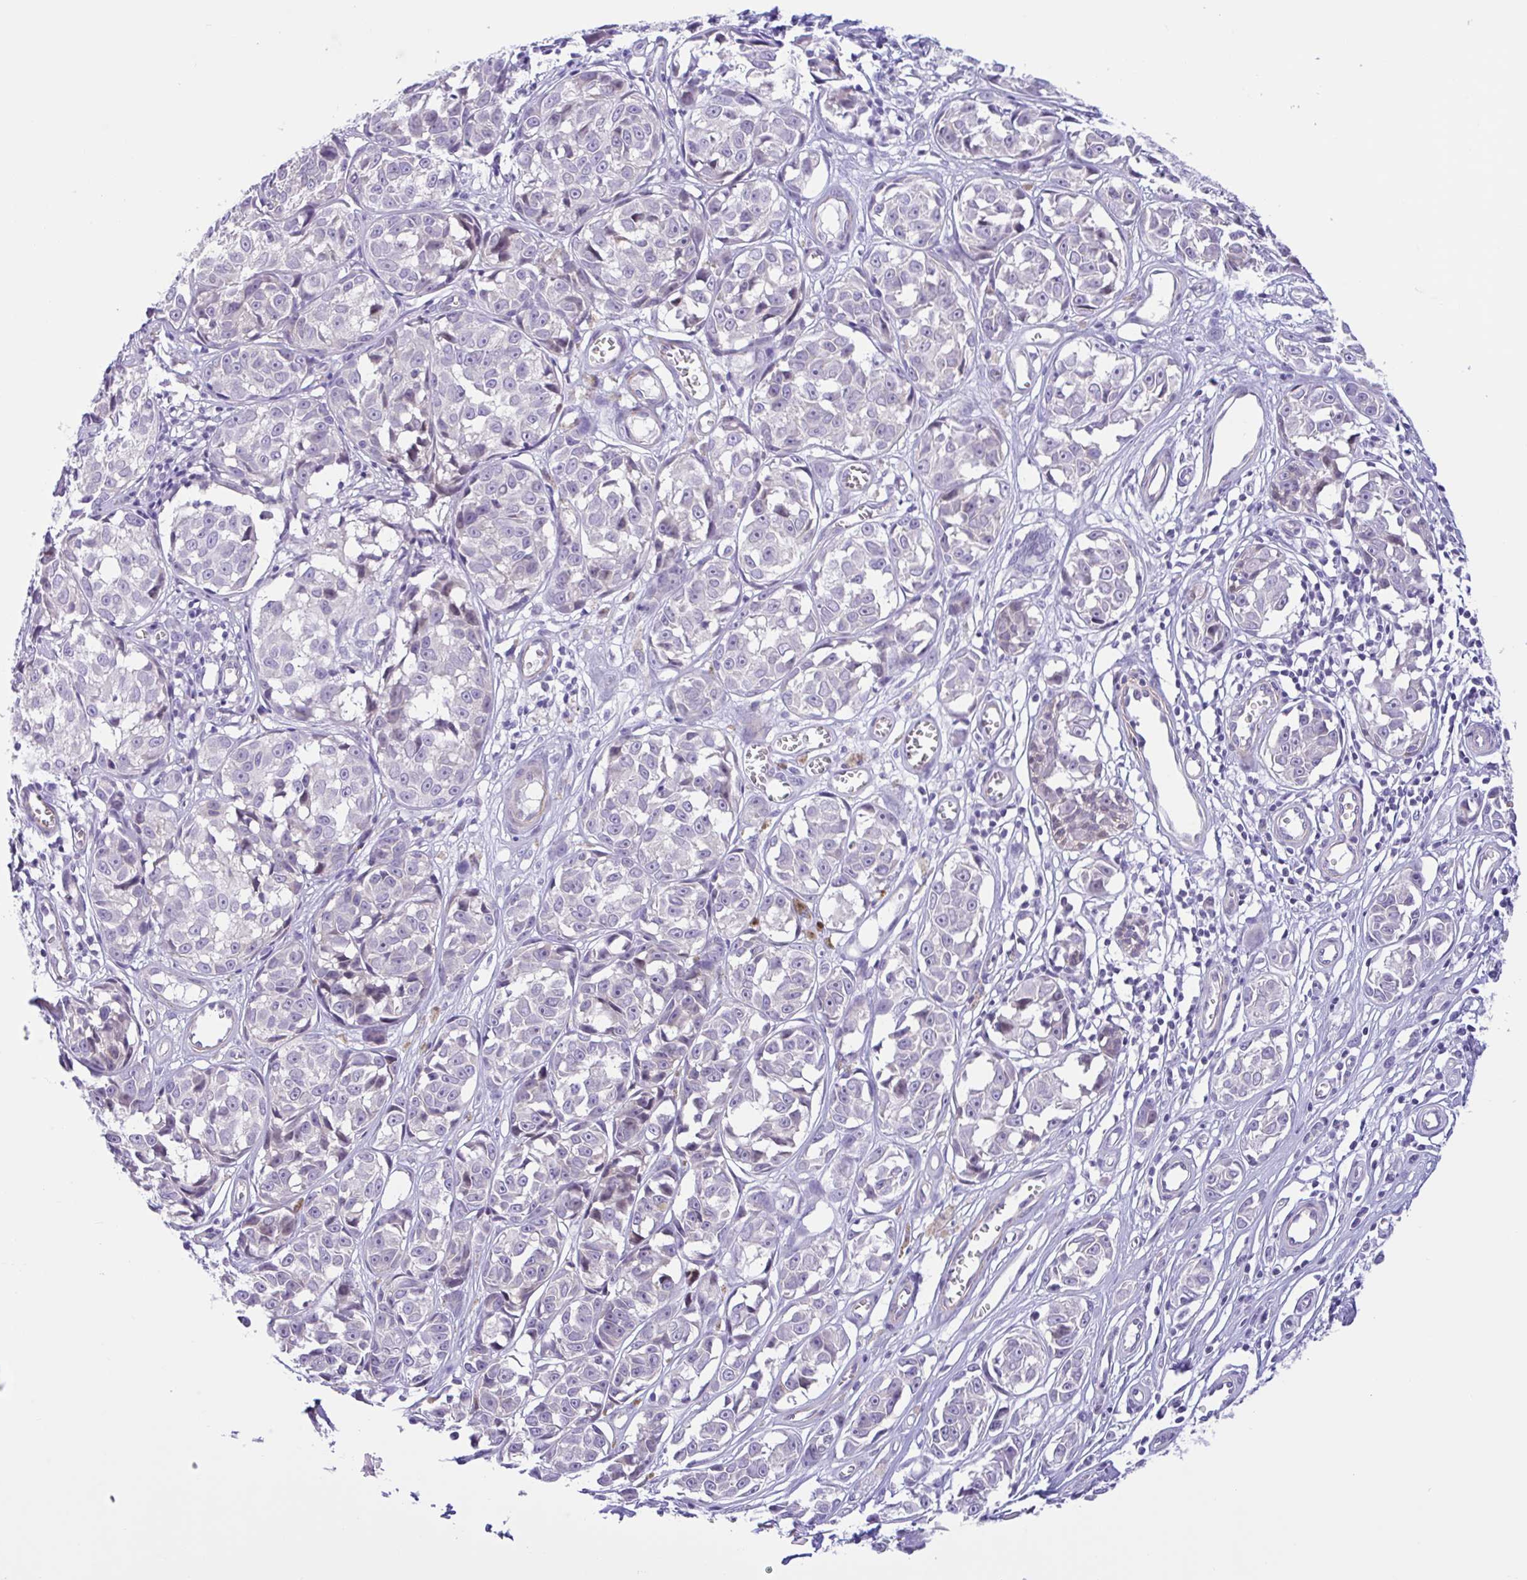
{"staining": {"intensity": "negative", "quantity": "none", "location": "none"}, "tissue": "melanoma", "cell_type": "Tumor cells", "image_type": "cancer", "snomed": [{"axis": "morphology", "description": "Malignant melanoma, NOS"}, {"axis": "topography", "description": "Skin"}], "caption": "DAB (3,3'-diaminobenzidine) immunohistochemical staining of human malignant melanoma exhibits no significant staining in tumor cells.", "gene": "AHCYL2", "patient": {"sex": "male", "age": 73}}